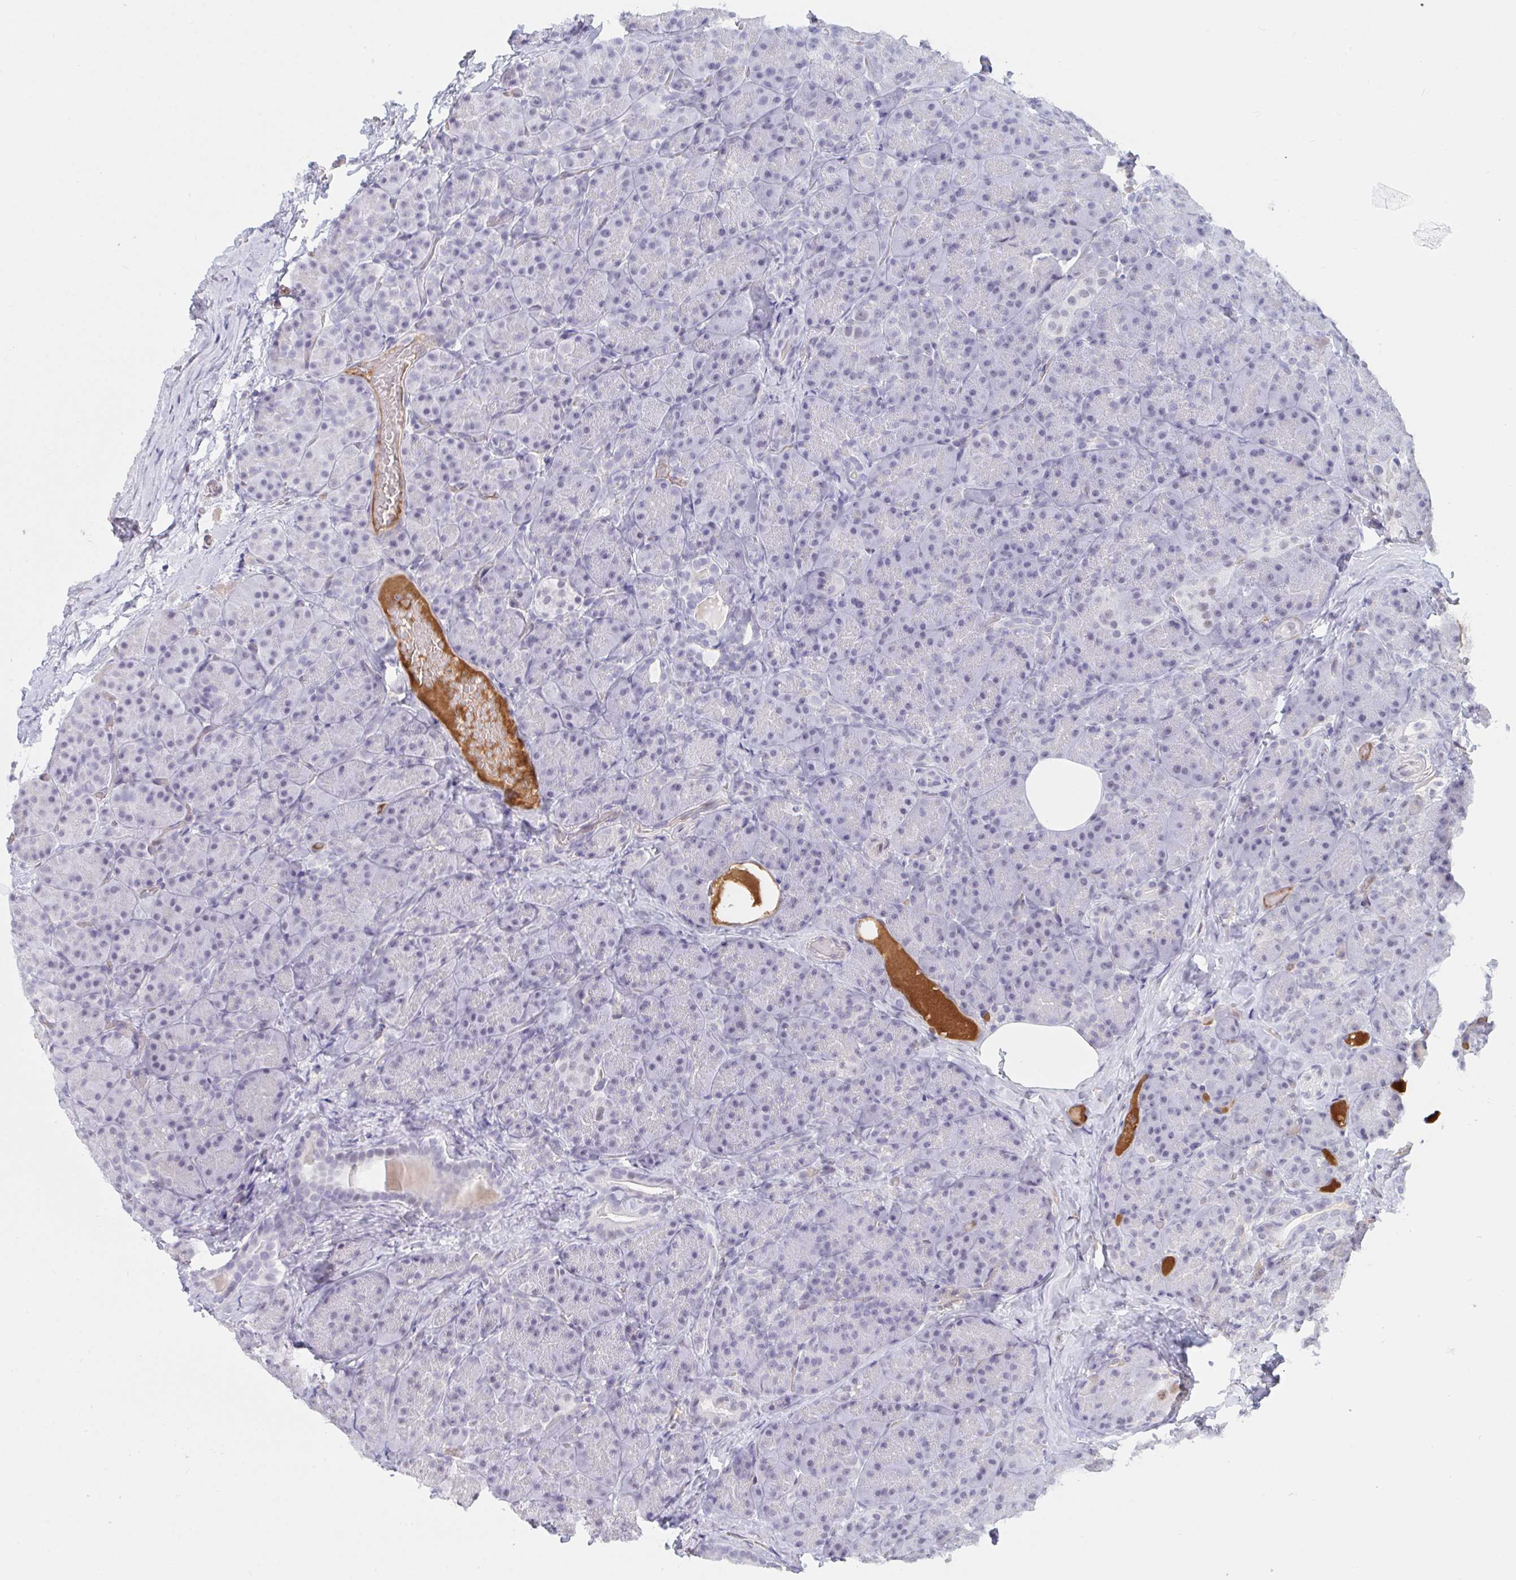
{"staining": {"intensity": "negative", "quantity": "none", "location": "none"}, "tissue": "pancreas", "cell_type": "Exocrine glandular cells", "image_type": "normal", "snomed": [{"axis": "morphology", "description": "Normal tissue, NOS"}, {"axis": "topography", "description": "Pancreas"}], "caption": "Immunohistochemistry (IHC) of unremarkable pancreas demonstrates no positivity in exocrine glandular cells. (Brightfield microscopy of DAB (3,3'-diaminobenzidine) immunohistochemistry at high magnification).", "gene": "DSCAML1", "patient": {"sex": "male", "age": 57}}